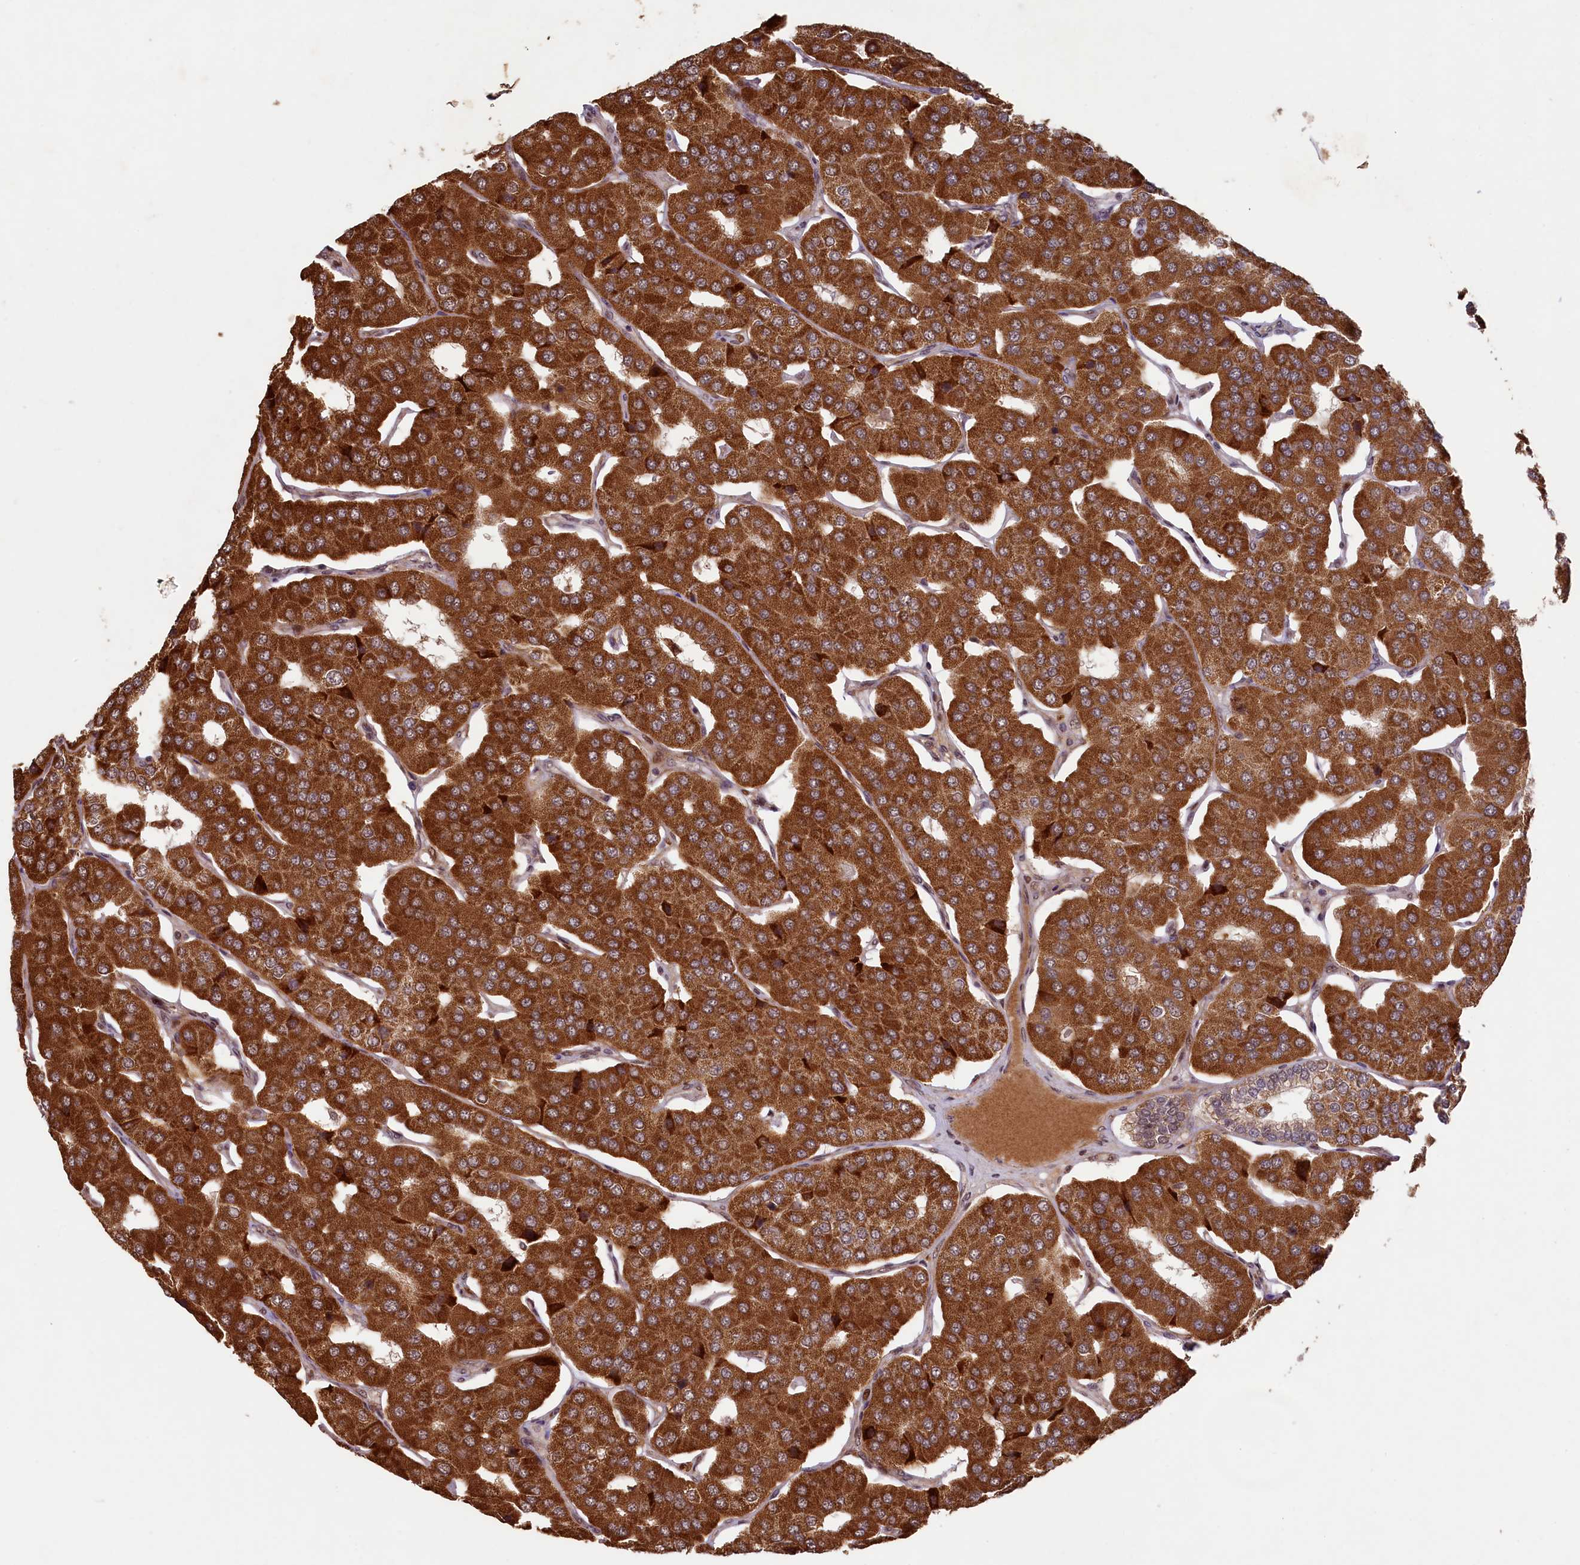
{"staining": {"intensity": "strong", "quantity": ">75%", "location": "cytoplasmic/membranous"}, "tissue": "parathyroid gland", "cell_type": "Glandular cells", "image_type": "normal", "snomed": [{"axis": "morphology", "description": "Normal tissue, NOS"}, {"axis": "morphology", "description": "Adenoma, NOS"}, {"axis": "topography", "description": "Parathyroid gland"}], "caption": "A brown stain labels strong cytoplasmic/membranous positivity of a protein in glandular cells of normal human parathyroid gland. The protein of interest is stained brown, and the nuclei are stained in blue (DAB (3,3'-diaminobenzidine) IHC with brightfield microscopy, high magnification).", "gene": "SHPRH", "patient": {"sex": "female", "age": 86}}